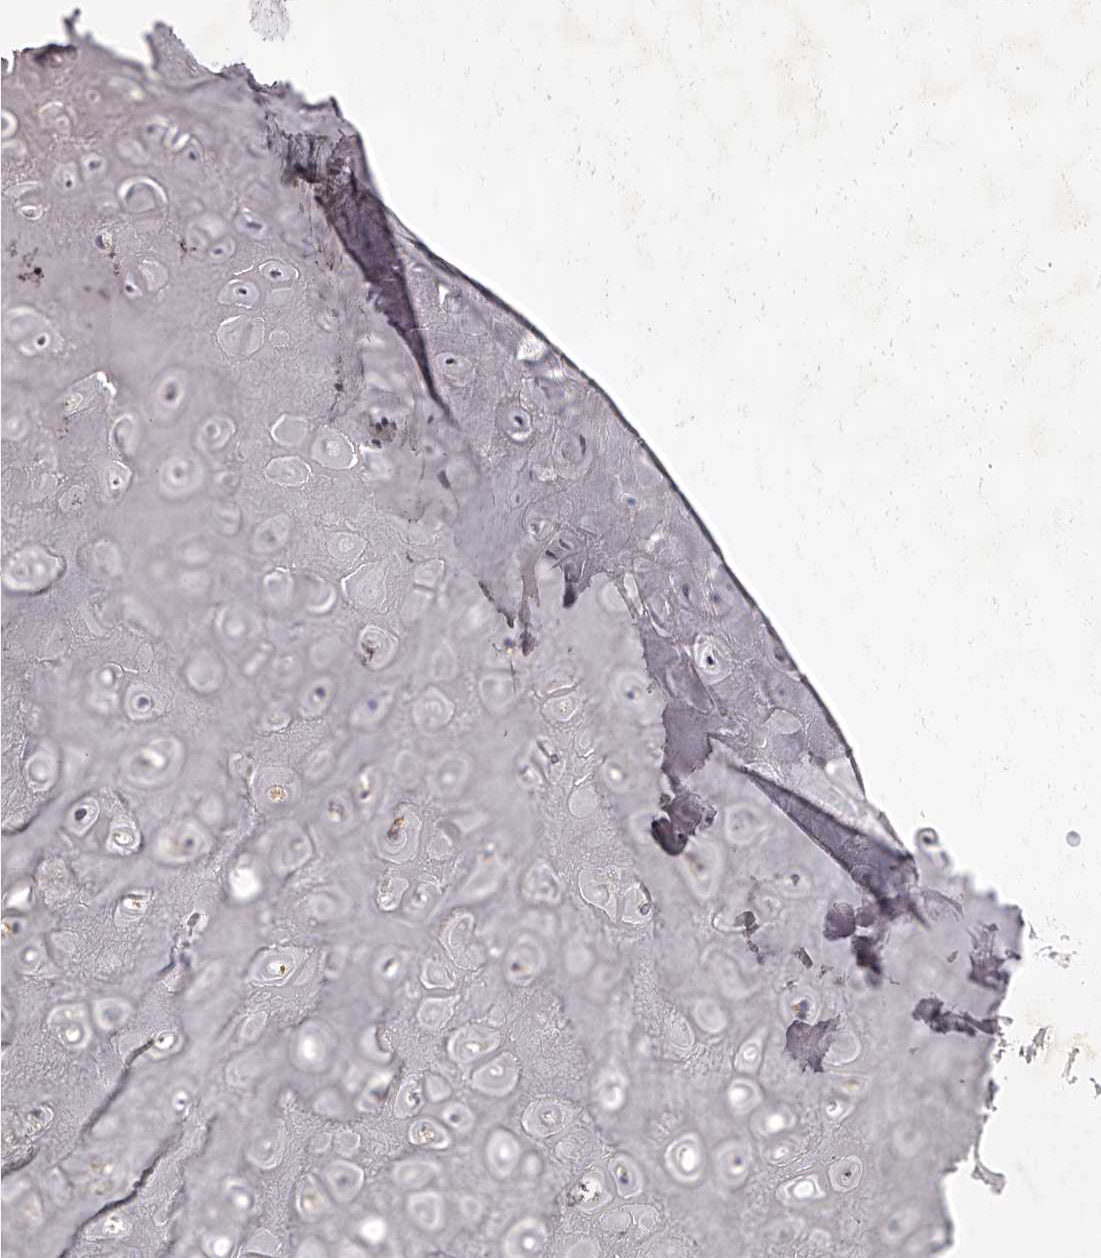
{"staining": {"intensity": "weak", "quantity": ">75%", "location": "cytoplasmic/membranous"}, "tissue": "adipose tissue", "cell_type": "Adipocytes", "image_type": "normal", "snomed": [{"axis": "morphology", "description": "Normal tissue, NOS"}, {"axis": "morphology", "description": "Basal cell carcinoma"}, {"axis": "topography", "description": "Skin"}], "caption": "Weak cytoplasmic/membranous protein positivity is identified in approximately >75% of adipocytes in adipose tissue.", "gene": "NDUFV3", "patient": {"sex": "female", "age": 89}}